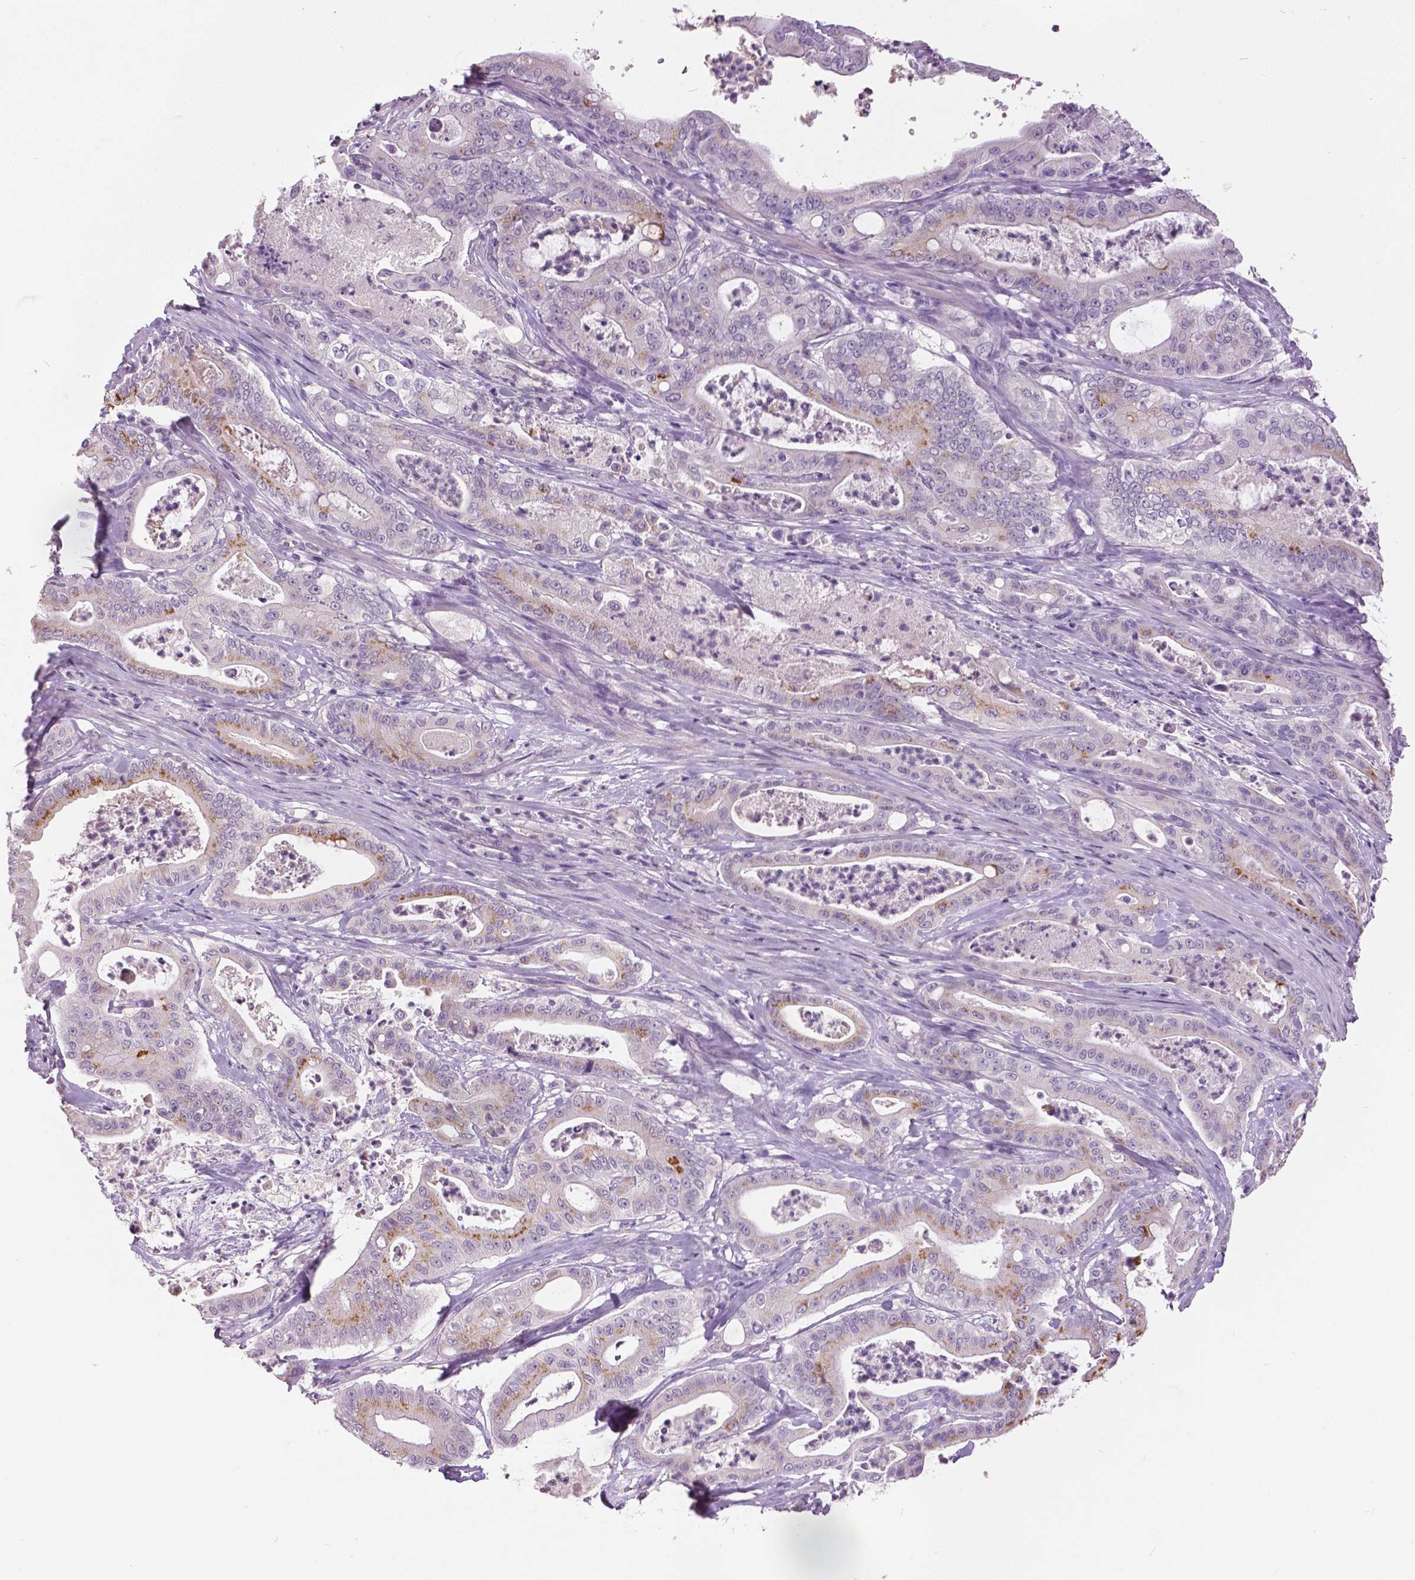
{"staining": {"intensity": "moderate", "quantity": "25%-75%", "location": "cytoplasmic/membranous"}, "tissue": "pancreatic cancer", "cell_type": "Tumor cells", "image_type": "cancer", "snomed": [{"axis": "morphology", "description": "Adenocarcinoma, NOS"}, {"axis": "topography", "description": "Pancreas"}], "caption": "The photomicrograph reveals immunohistochemical staining of pancreatic adenocarcinoma. There is moderate cytoplasmic/membranous staining is appreciated in approximately 25%-75% of tumor cells.", "gene": "GRIN2A", "patient": {"sex": "male", "age": 71}}